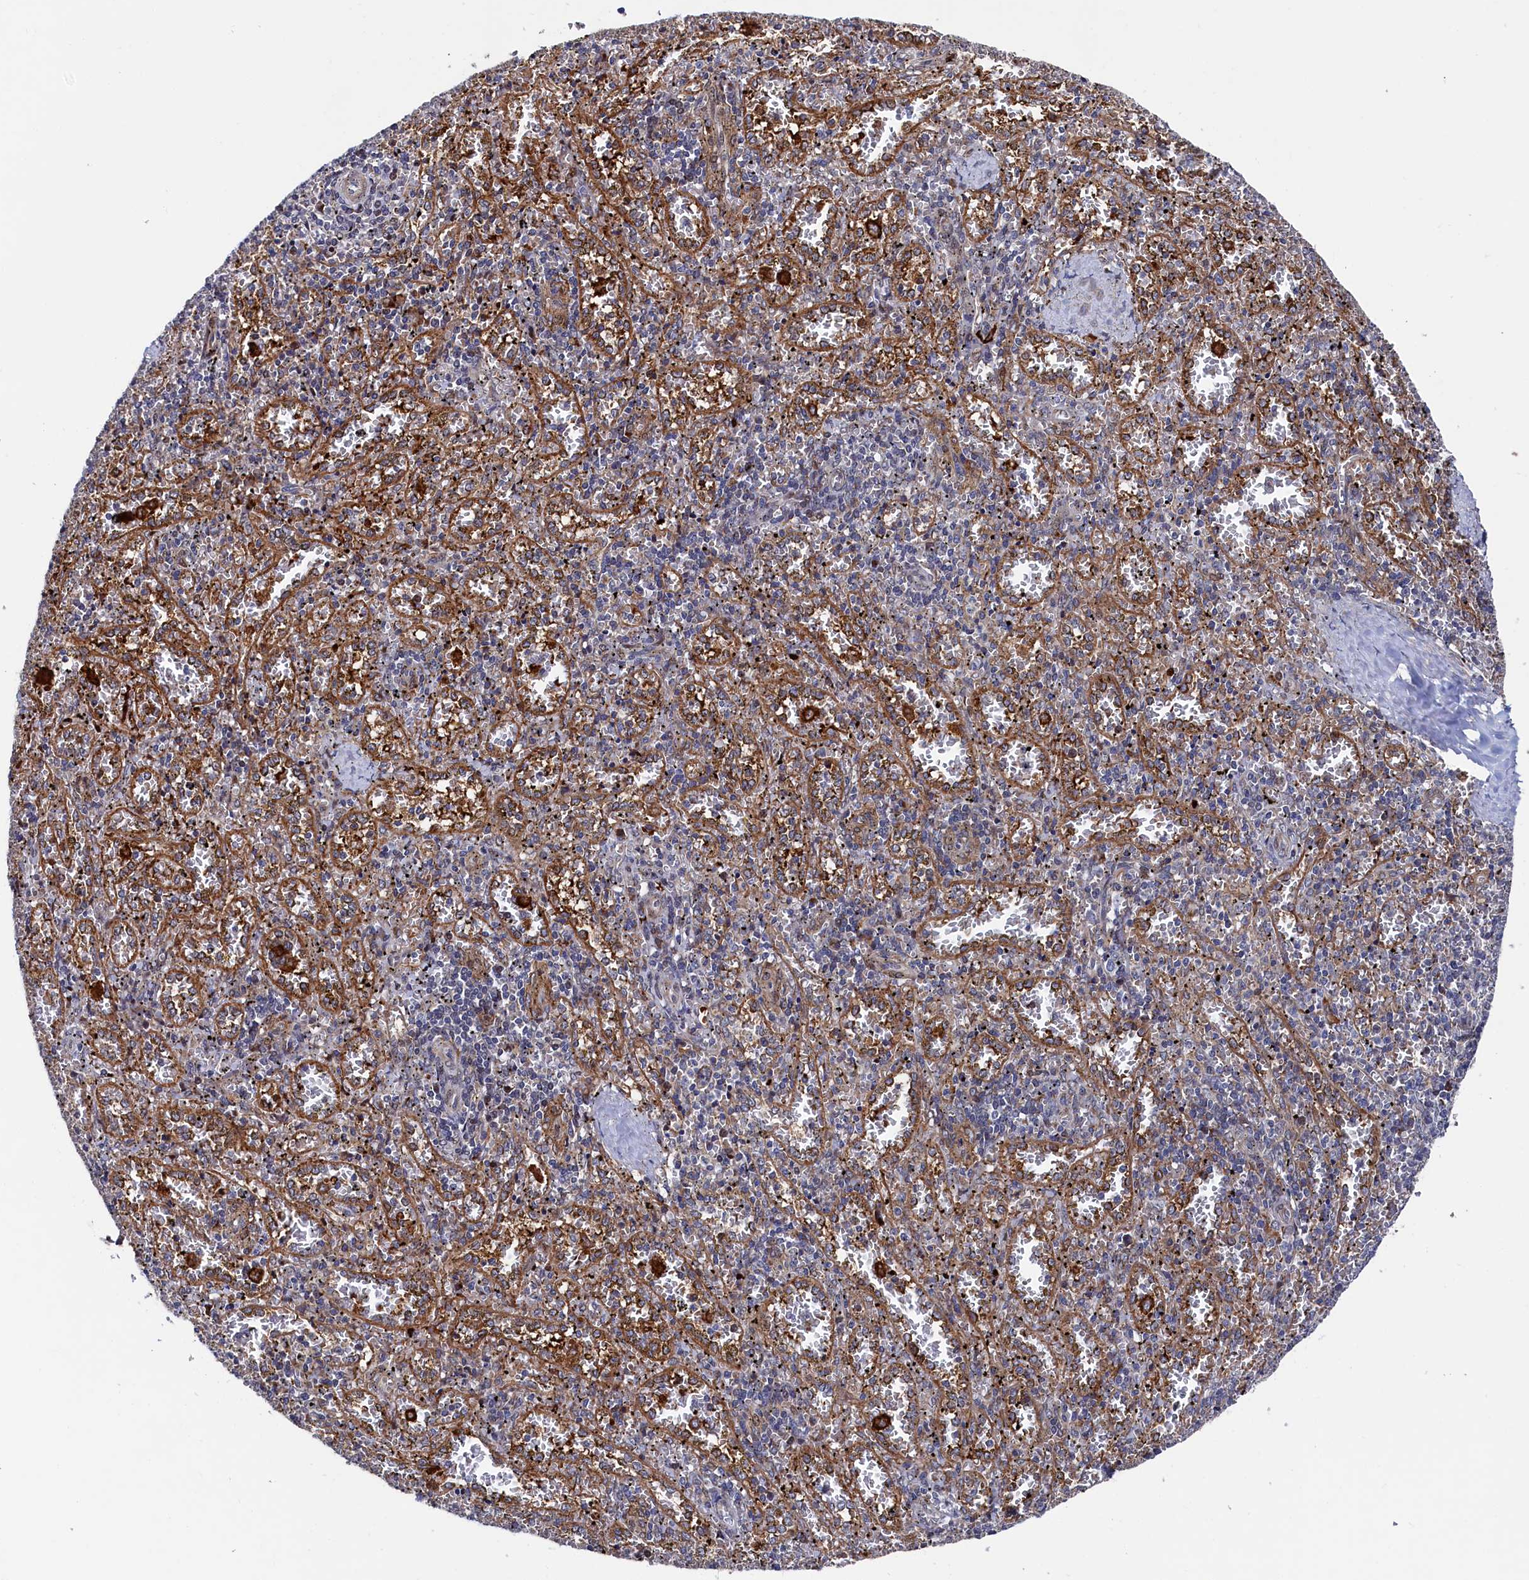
{"staining": {"intensity": "negative", "quantity": "none", "location": "none"}, "tissue": "spleen", "cell_type": "Cells in red pulp", "image_type": "normal", "snomed": [{"axis": "morphology", "description": "Normal tissue, NOS"}, {"axis": "topography", "description": "Spleen"}], "caption": "Immunohistochemistry (IHC) of normal spleen displays no positivity in cells in red pulp.", "gene": "ZNF891", "patient": {"sex": "male", "age": 11}}